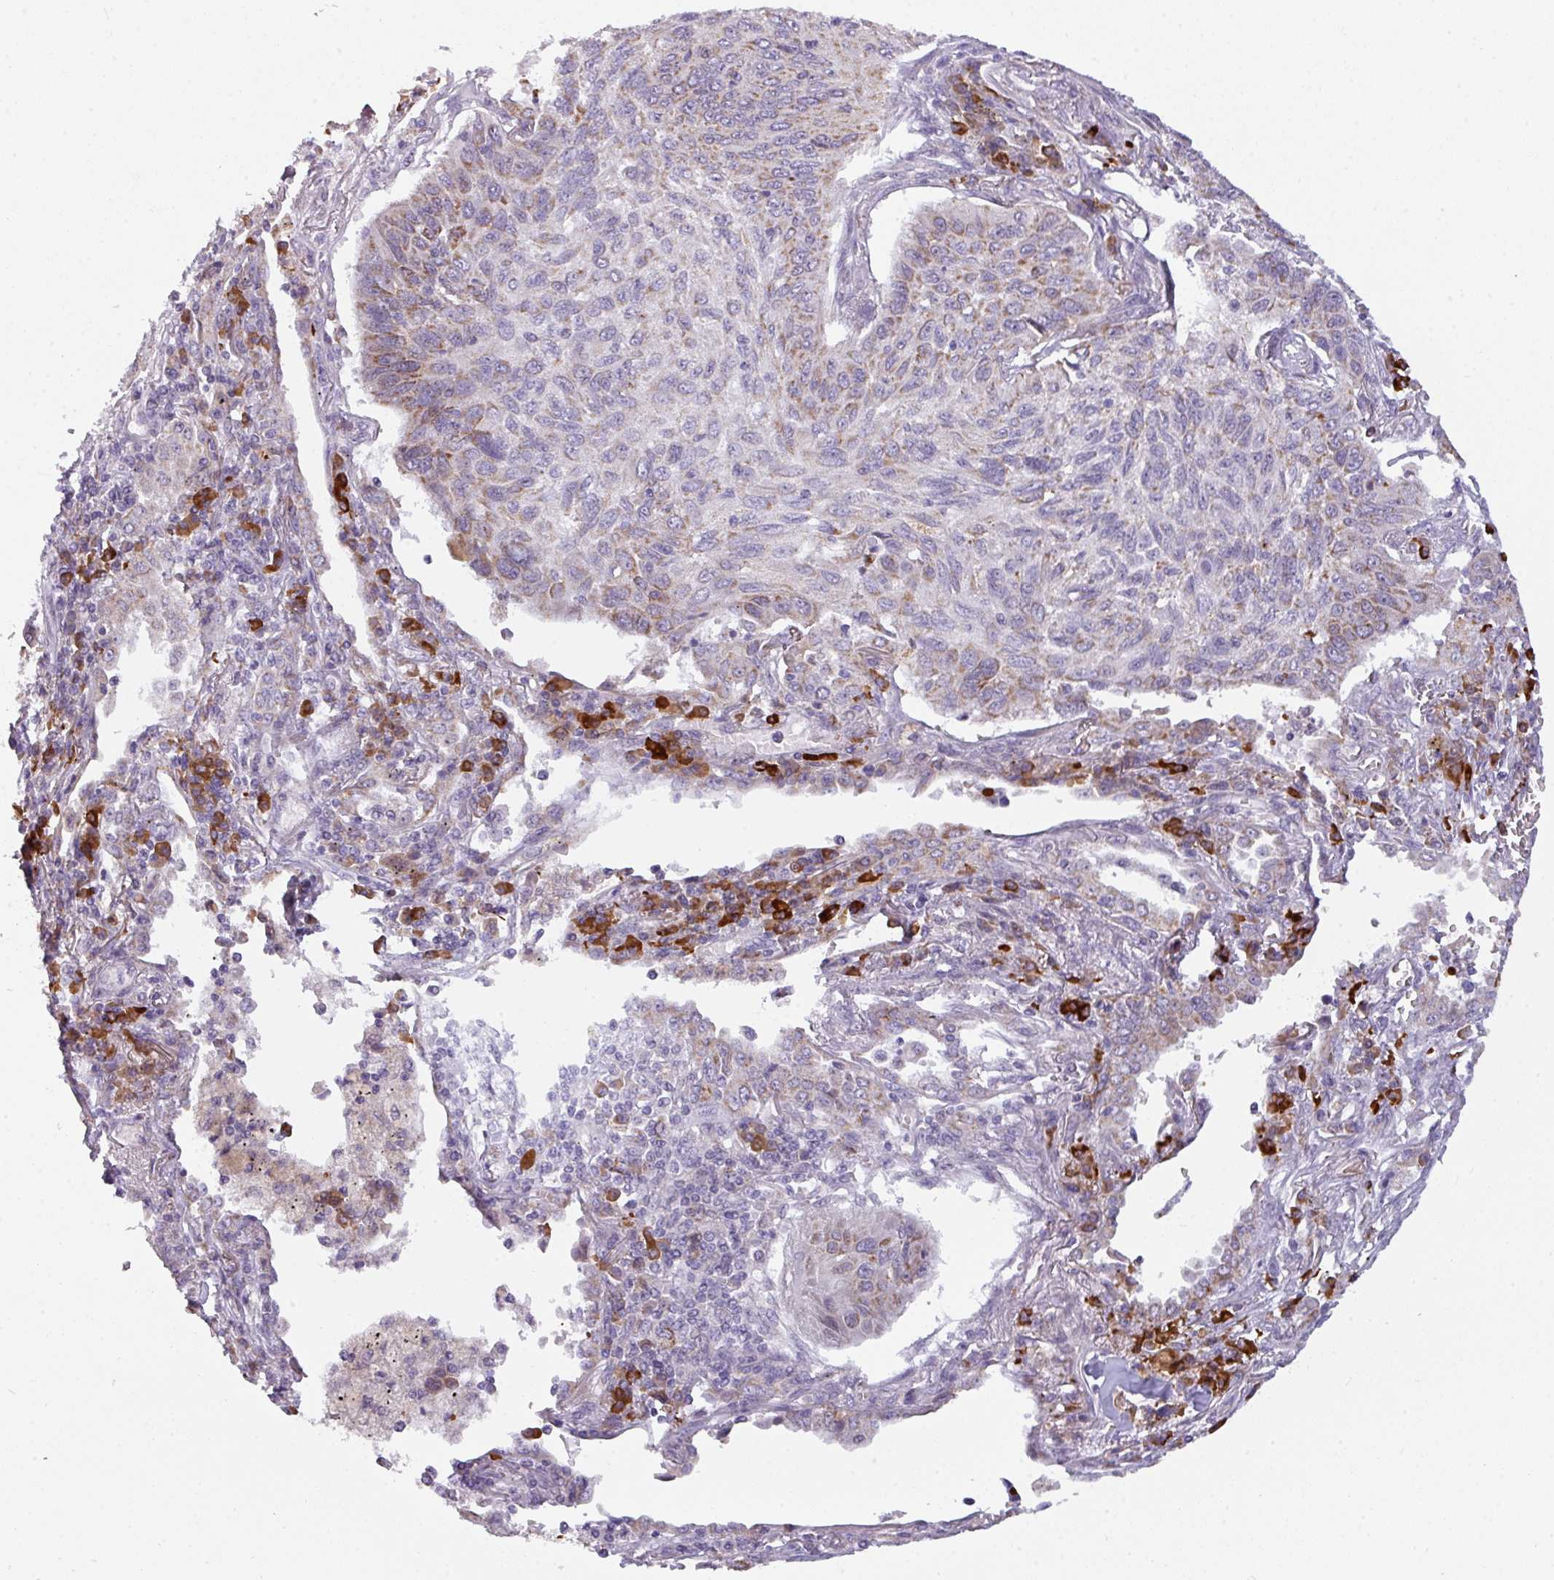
{"staining": {"intensity": "moderate", "quantity": "25%-75%", "location": "cytoplasmic/membranous"}, "tissue": "lung cancer", "cell_type": "Tumor cells", "image_type": "cancer", "snomed": [{"axis": "morphology", "description": "Squamous cell carcinoma, NOS"}, {"axis": "topography", "description": "Lung"}], "caption": "There is medium levels of moderate cytoplasmic/membranous positivity in tumor cells of lung squamous cell carcinoma, as demonstrated by immunohistochemical staining (brown color).", "gene": "C2orf68", "patient": {"sex": "female", "age": 66}}